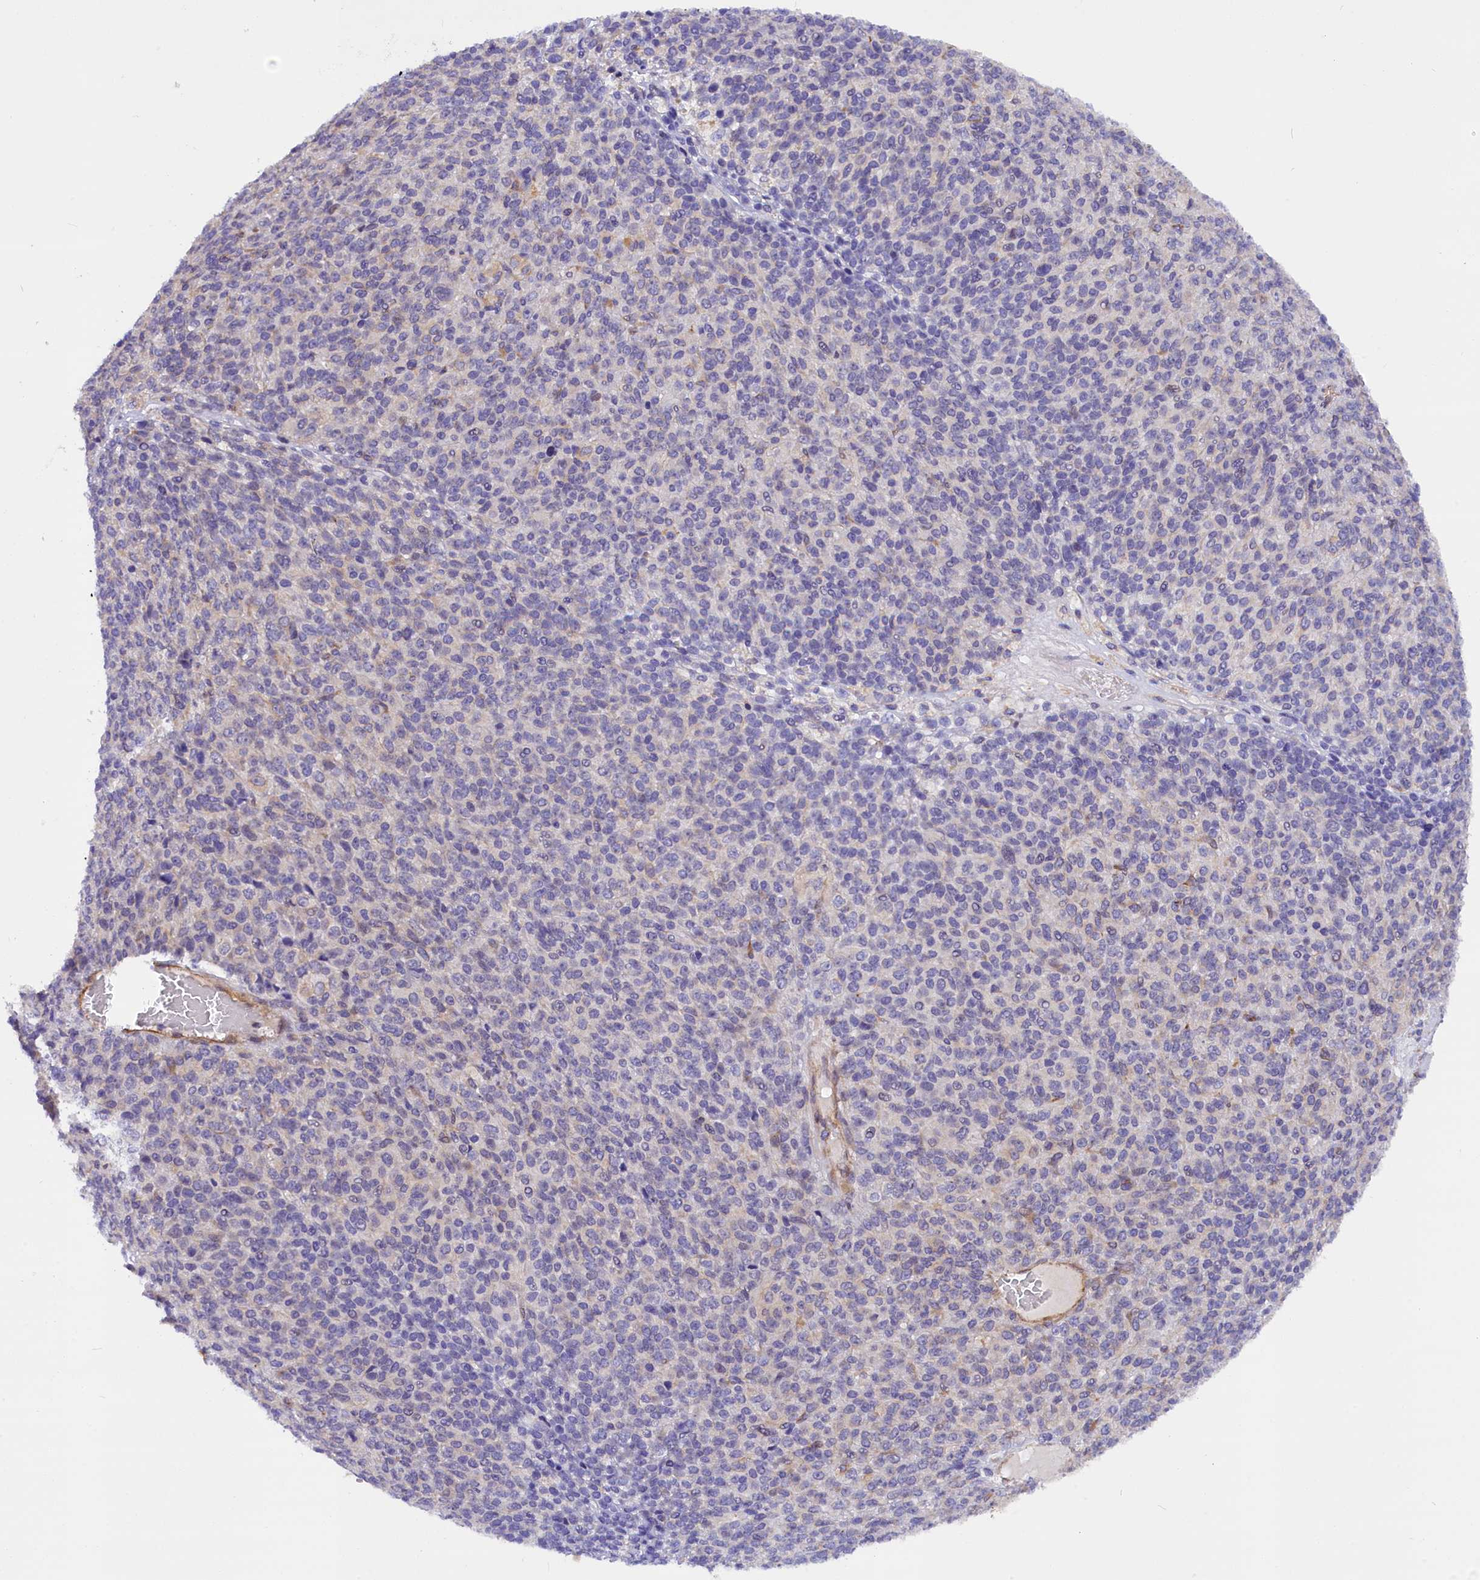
{"staining": {"intensity": "weak", "quantity": "25%-75%", "location": "cytoplasmic/membranous"}, "tissue": "melanoma", "cell_type": "Tumor cells", "image_type": "cancer", "snomed": [{"axis": "morphology", "description": "Malignant melanoma, Metastatic site"}, {"axis": "topography", "description": "Brain"}], "caption": "Malignant melanoma (metastatic site) stained for a protein reveals weak cytoplasmic/membranous positivity in tumor cells.", "gene": "MED20", "patient": {"sex": "female", "age": 56}}